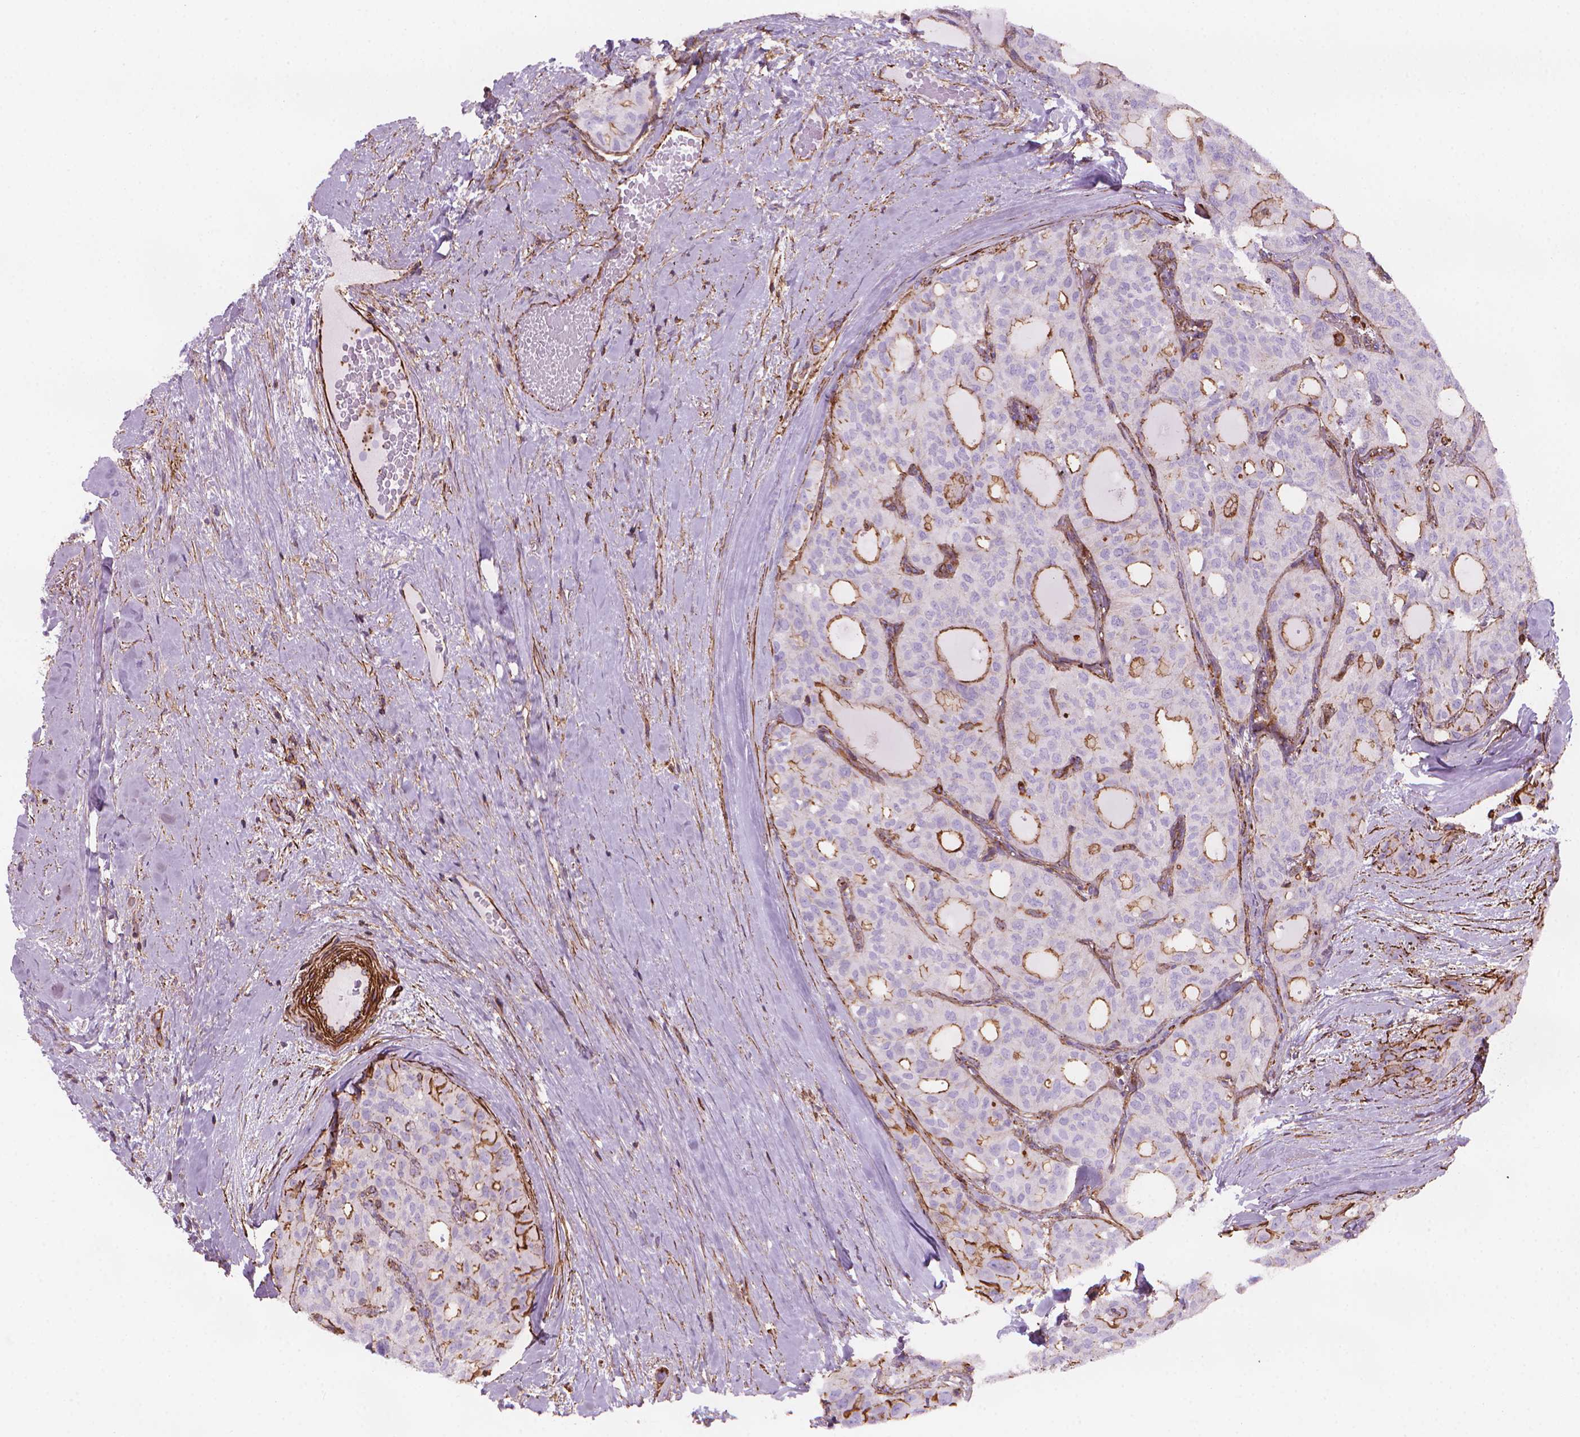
{"staining": {"intensity": "moderate", "quantity": "<25%", "location": "cytoplasmic/membranous"}, "tissue": "thyroid cancer", "cell_type": "Tumor cells", "image_type": "cancer", "snomed": [{"axis": "morphology", "description": "Follicular adenoma carcinoma, NOS"}, {"axis": "topography", "description": "Thyroid gland"}], "caption": "Moderate cytoplasmic/membranous positivity is appreciated in about <25% of tumor cells in thyroid cancer.", "gene": "PATJ", "patient": {"sex": "male", "age": 75}}